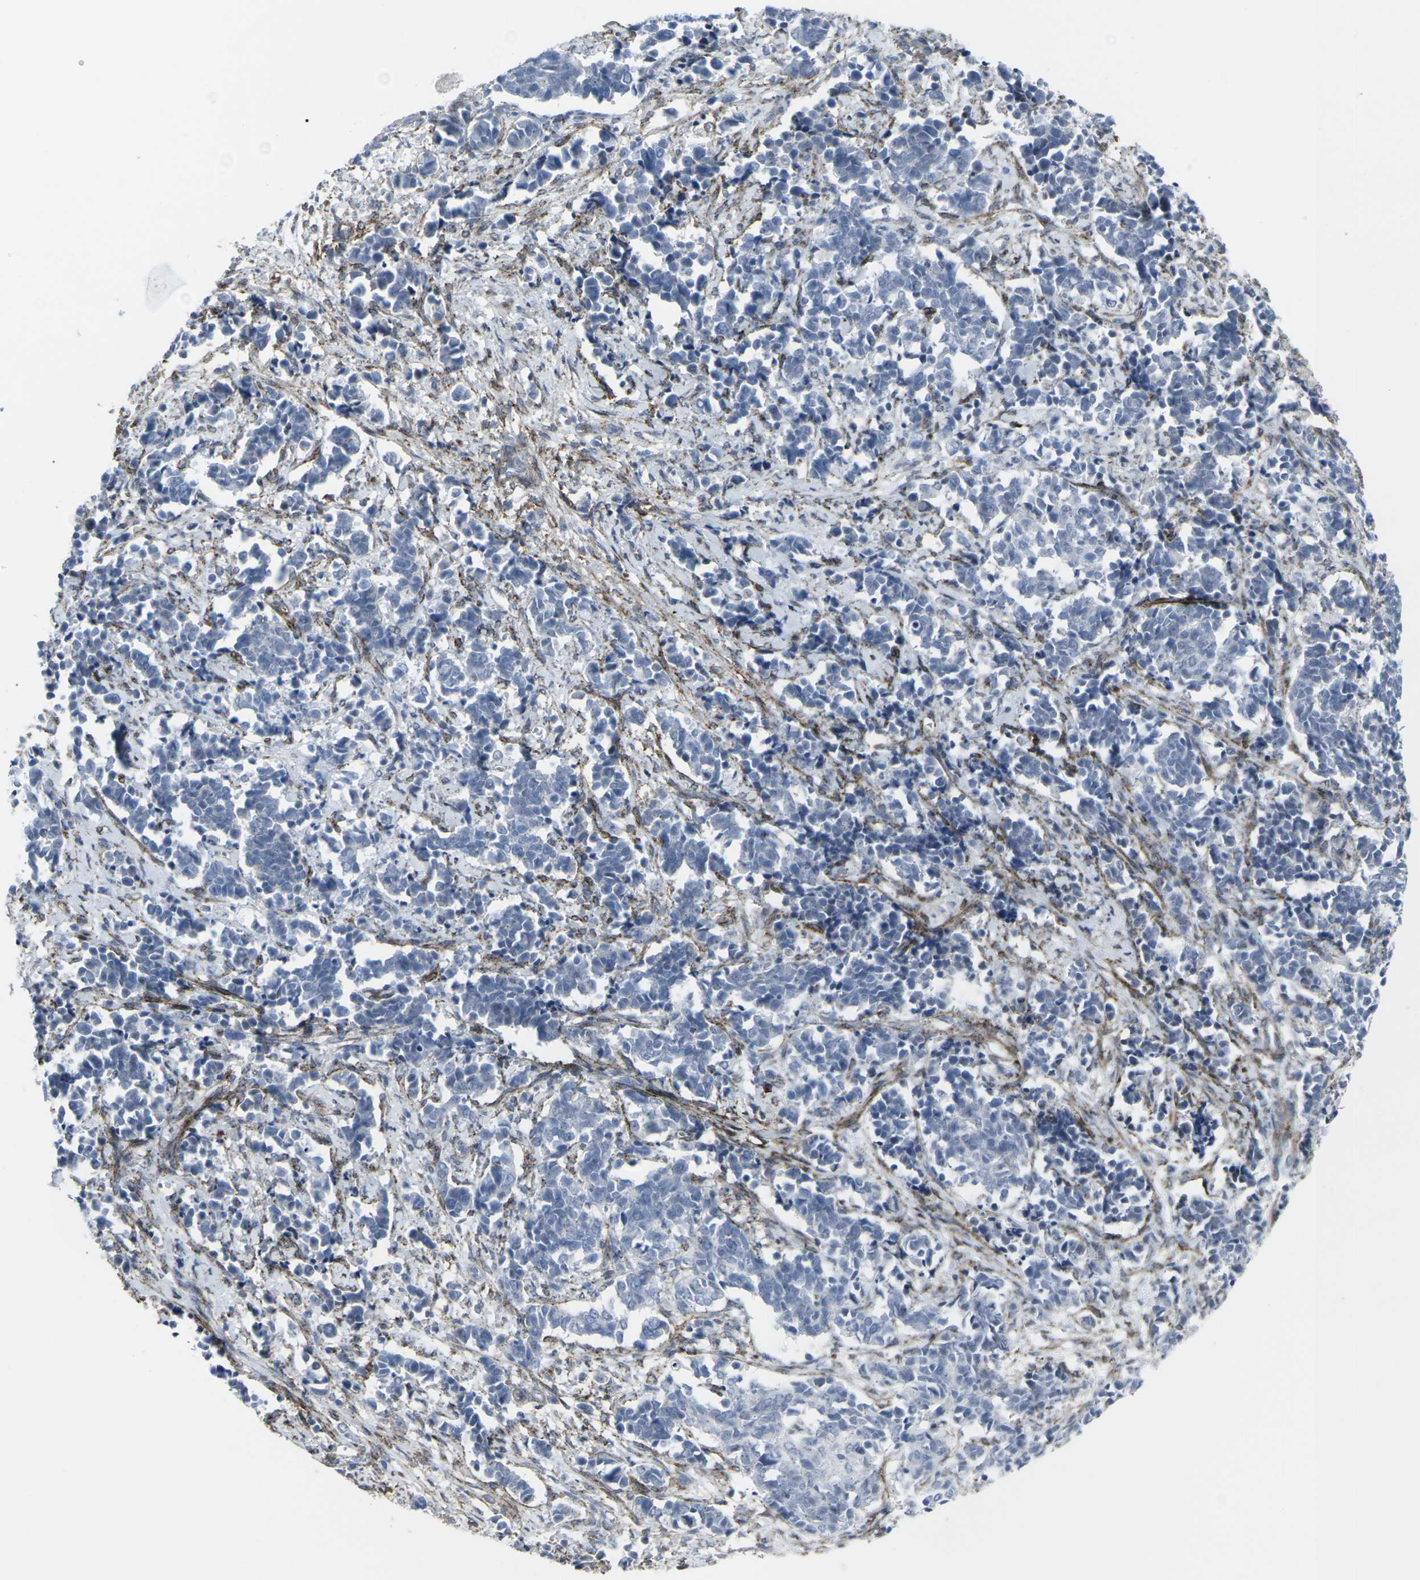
{"staining": {"intensity": "negative", "quantity": "none", "location": "none"}, "tissue": "cervical cancer", "cell_type": "Tumor cells", "image_type": "cancer", "snomed": [{"axis": "morphology", "description": "Normal tissue, NOS"}, {"axis": "morphology", "description": "Squamous cell carcinoma, NOS"}, {"axis": "topography", "description": "Cervix"}], "caption": "Immunohistochemical staining of cervical cancer demonstrates no significant positivity in tumor cells. (Stains: DAB (3,3'-diaminobenzidine) immunohistochemistry with hematoxylin counter stain, Microscopy: brightfield microscopy at high magnification).", "gene": "CDH11", "patient": {"sex": "female", "age": 35}}